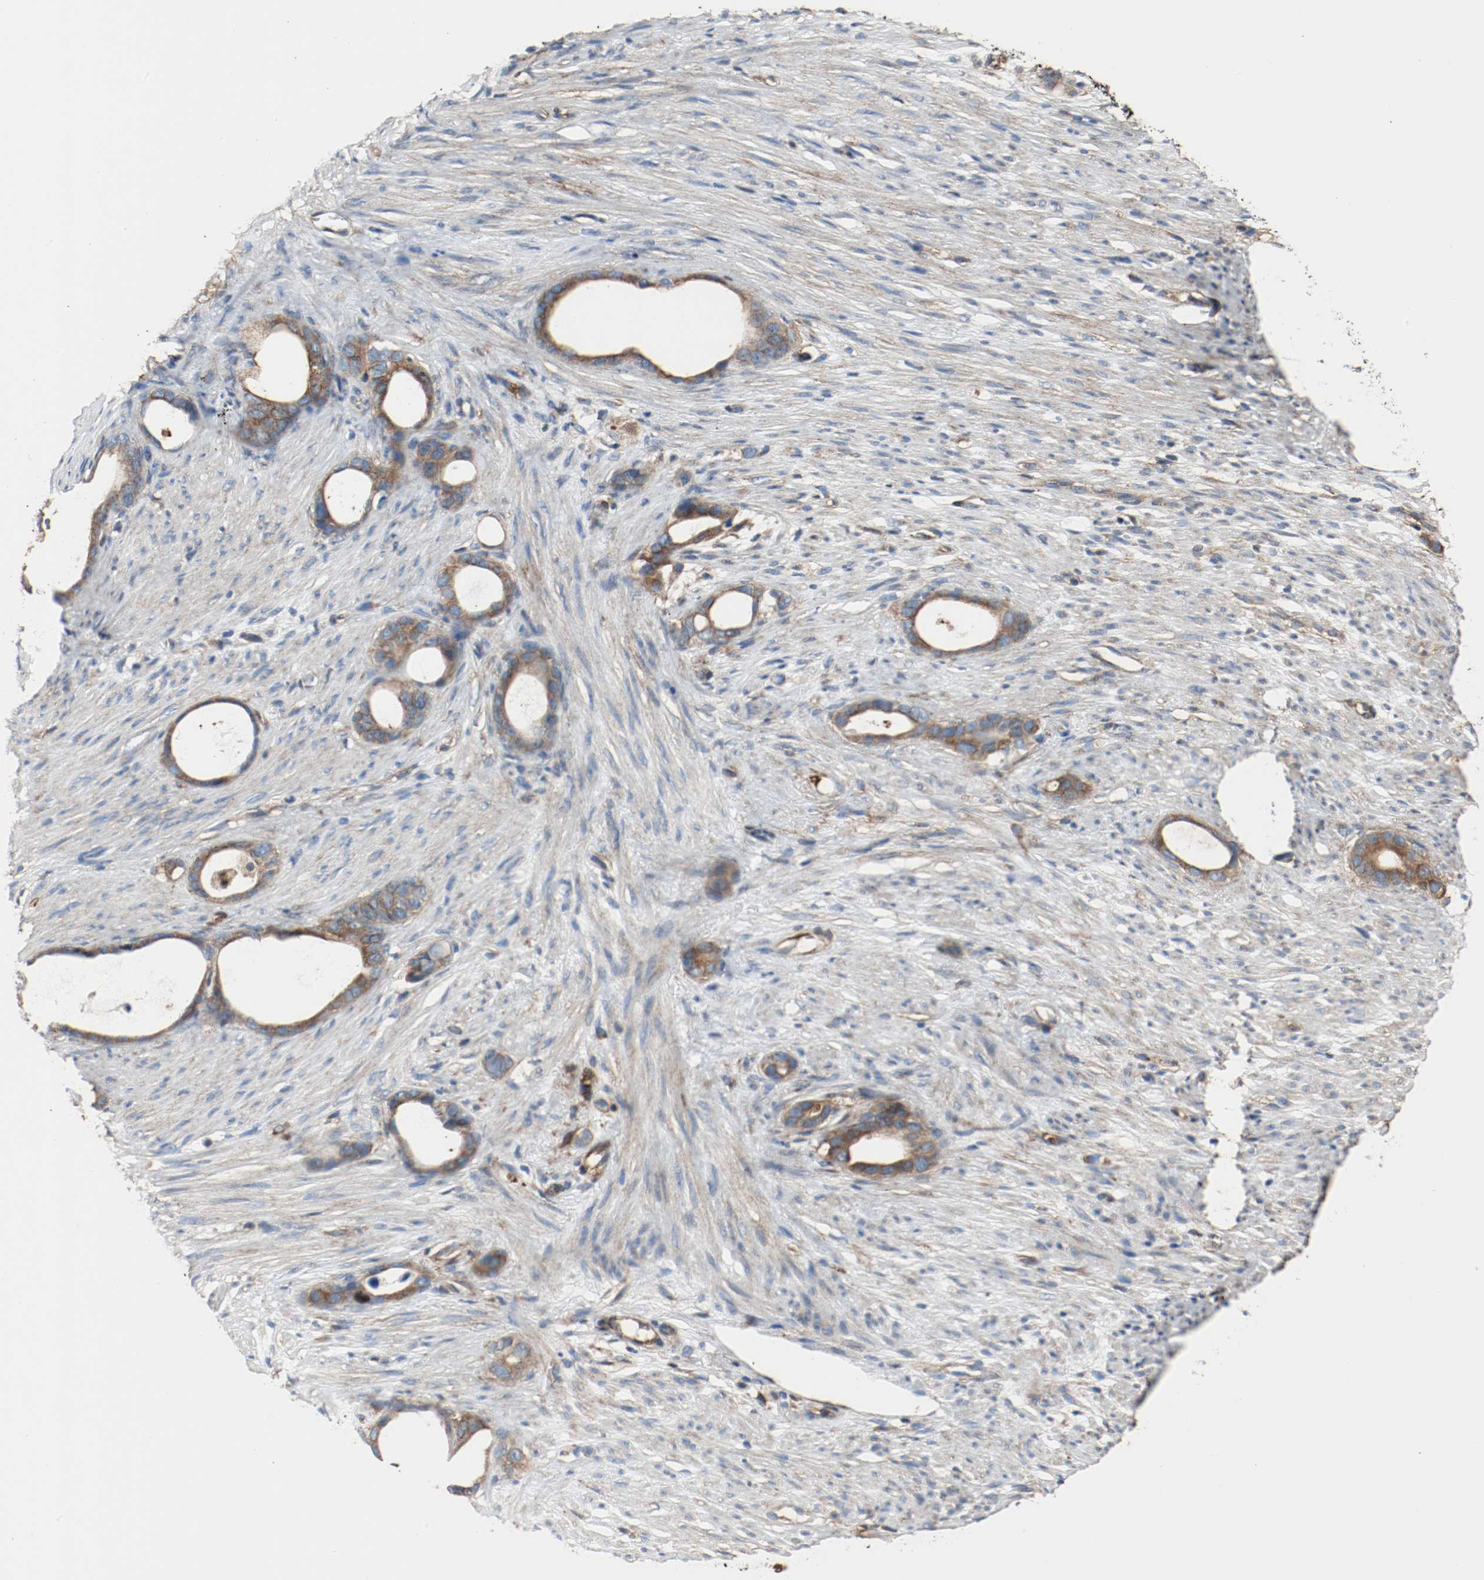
{"staining": {"intensity": "strong", "quantity": ">75%", "location": "cytoplasmic/membranous"}, "tissue": "stomach cancer", "cell_type": "Tumor cells", "image_type": "cancer", "snomed": [{"axis": "morphology", "description": "Adenocarcinoma, NOS"}, {"axis": "topography", "description": "Stomach"}], "caption": "Stomach adenocarcinoma stained with immunohistochemistry (IHC) displays strong cytoplasmic/membranous expression in approximately >75% of tumor cells. (DAB (3,3'-diaminobenzidine) IHC, brown staining for protein, blue staining for nuclei).", "gene": "TUBA3D", "patient": {"sex": "female", "age": 75}}